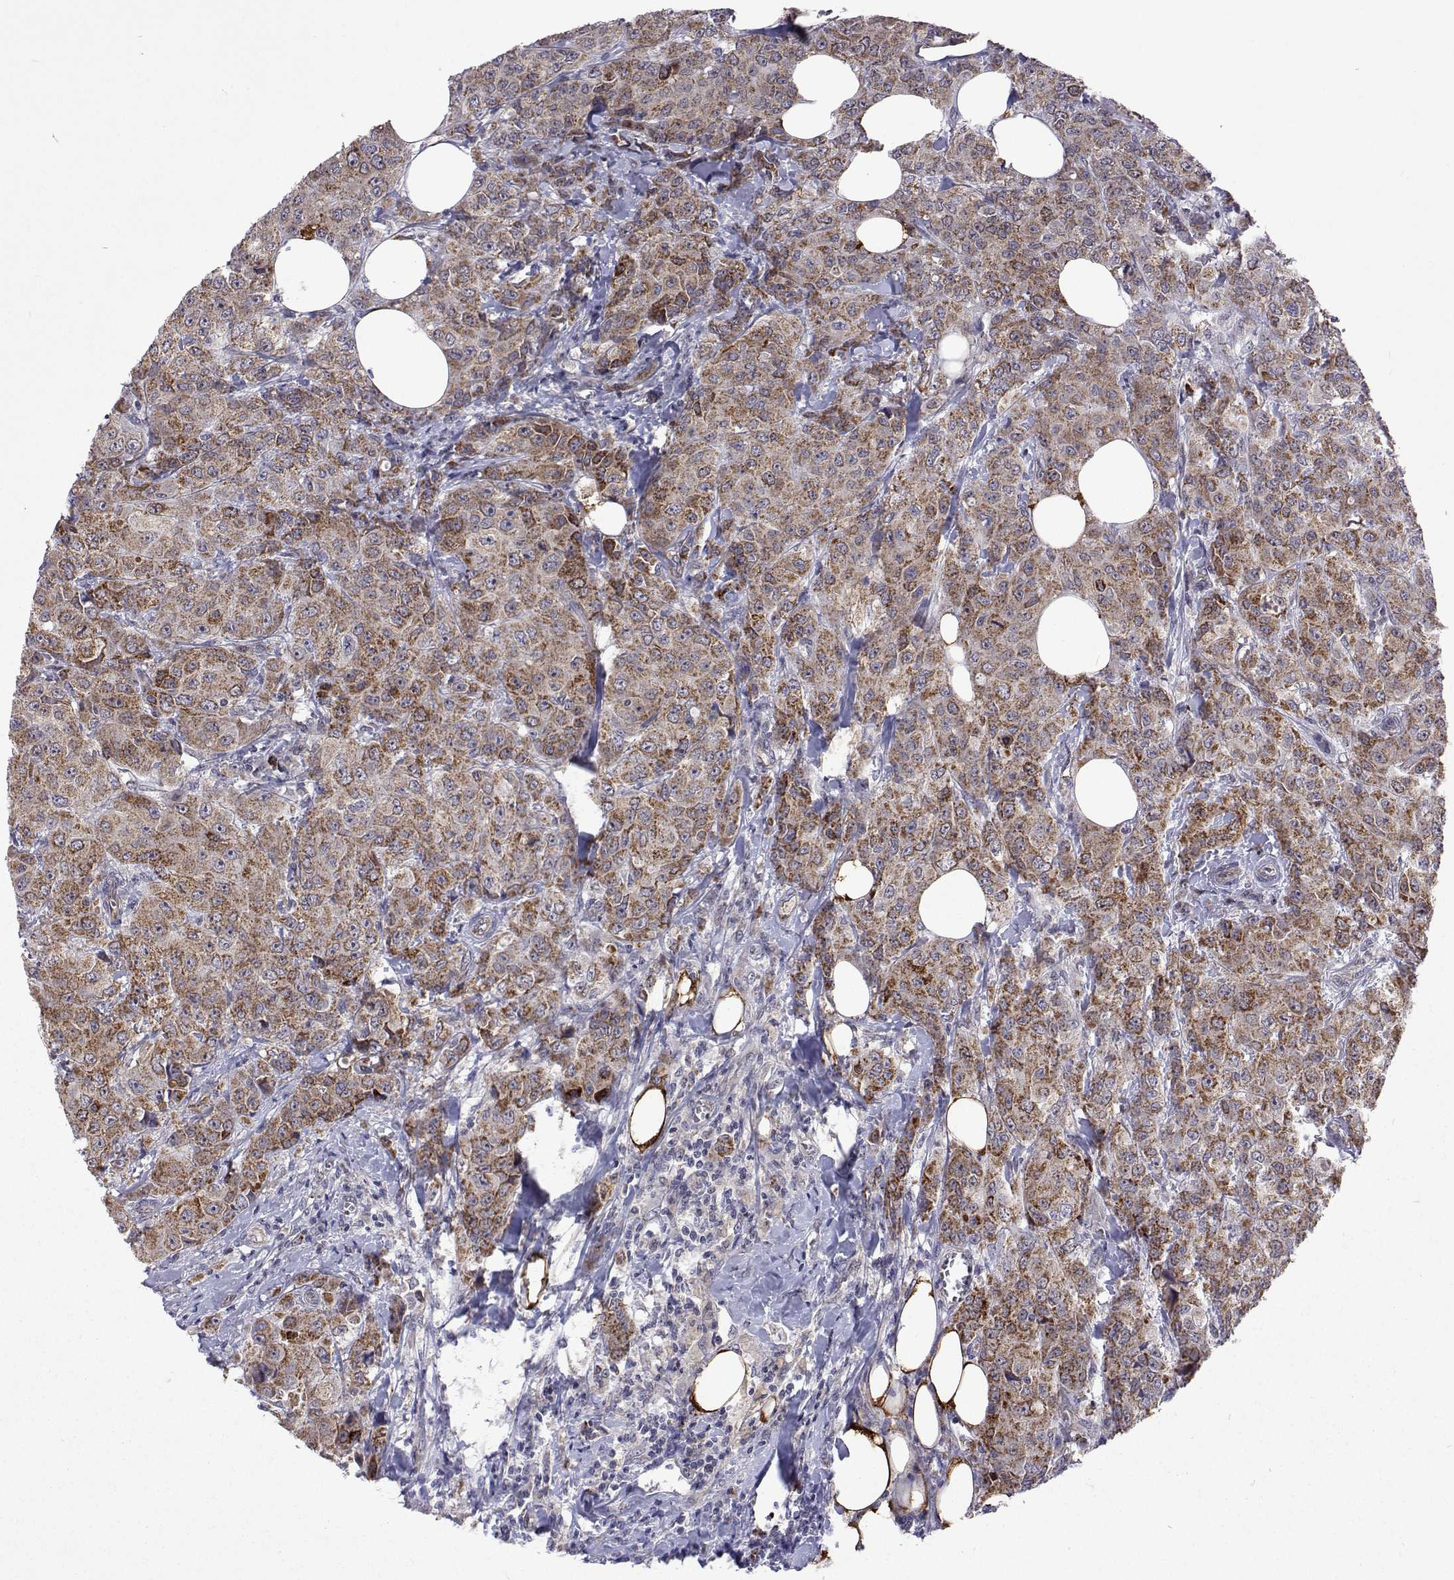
{"staining": {"intensity": "moderate", "quantity": ">75%", "location": "cytoplasmic/membranous"}, "tissue": "breast cancer", "cell_type": "Tumor cells", "image_type": "cancer", "snomed": [{"axis": "morphology", "description": "Normal tissue, NOS"}, {"axis": "morphology", "description": "Duct carcinoma"}, {"axis": "topography", "description": "Breast"}], "caption": "Protein staining shows moderate cytoplasmic/membranous expression in about >75% of tumor cells in breast cancer (infiltrating ductal carcinoma).", "gene": "DHTKD1", "patient": {"sex": "female", "age": 43}}